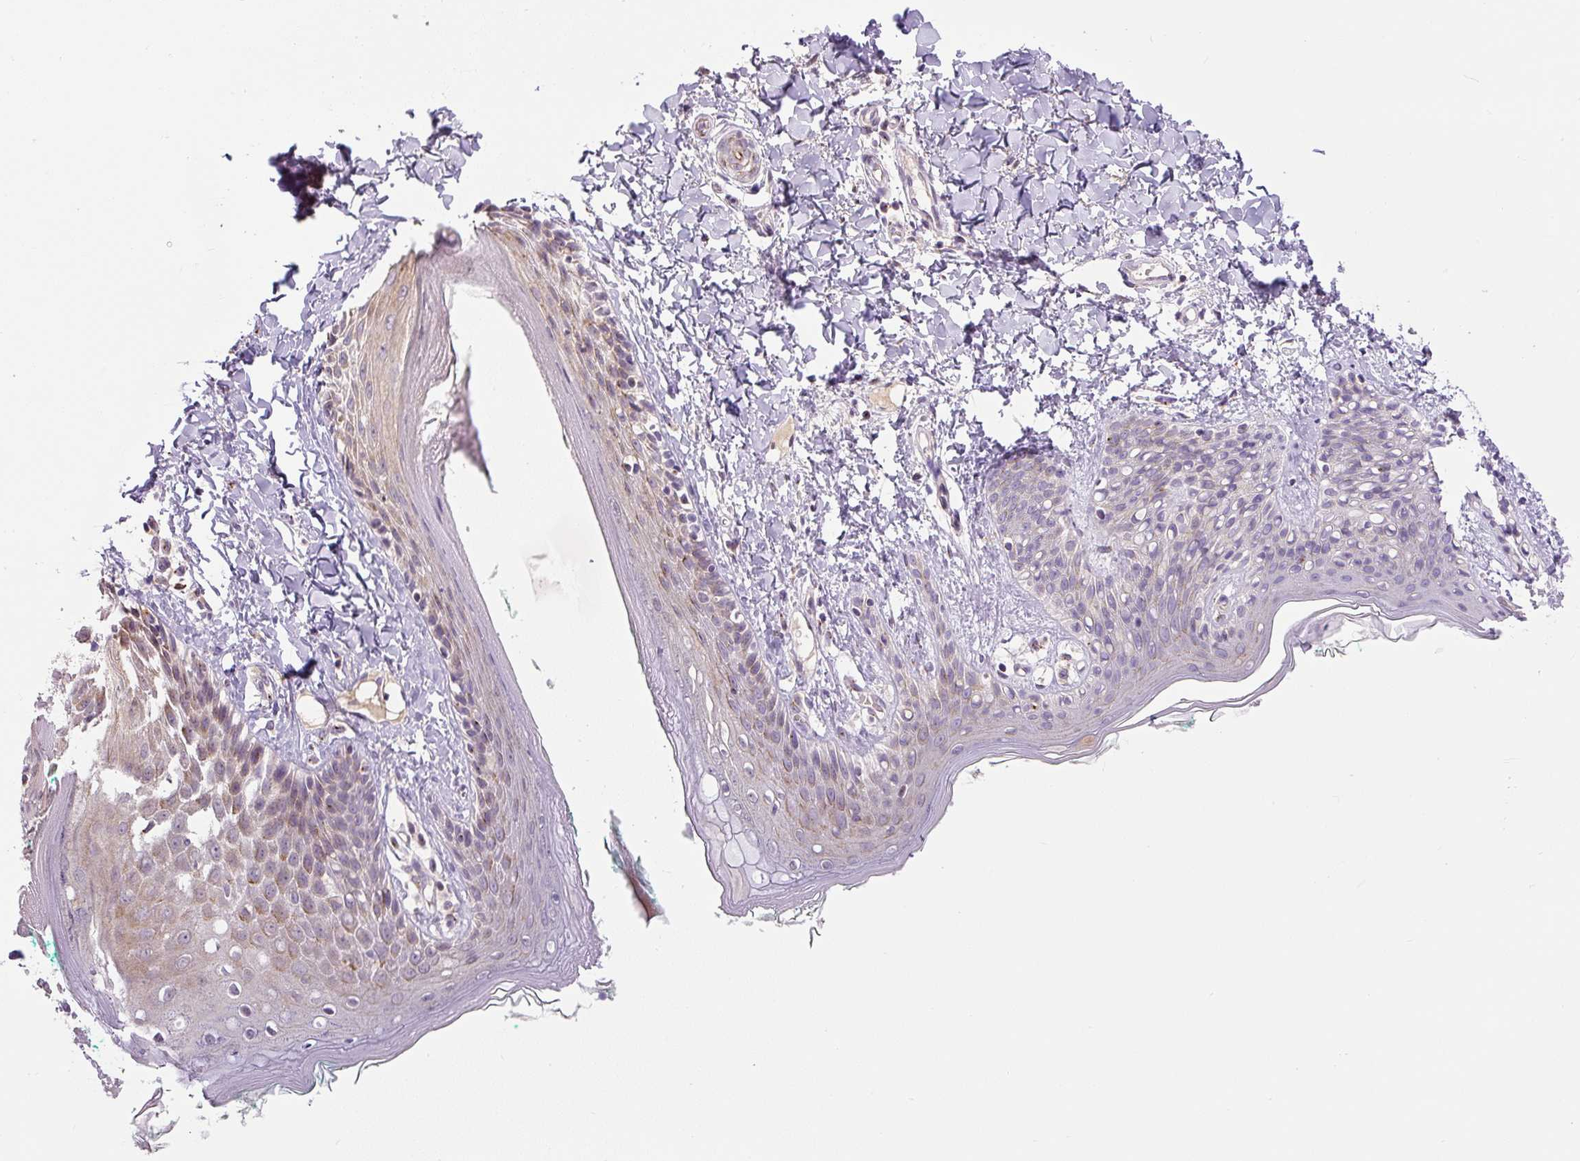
{"staining": {"intensity": "negative", "quantity": "none", "location": "none"}, "tissue": "skin", "cell_type": "Fibroblasts", "image_type": "normal", "snomed": [{"axis": "morphology", "description": "Normal tissue, NOS"}, {"axis": "topography", "description": "Skin"}], "caption": "Fibroblasts show no significant protein staining in normal skin.", "gene": "PCM1", "patient": {"sex": "male", "age": 16}}